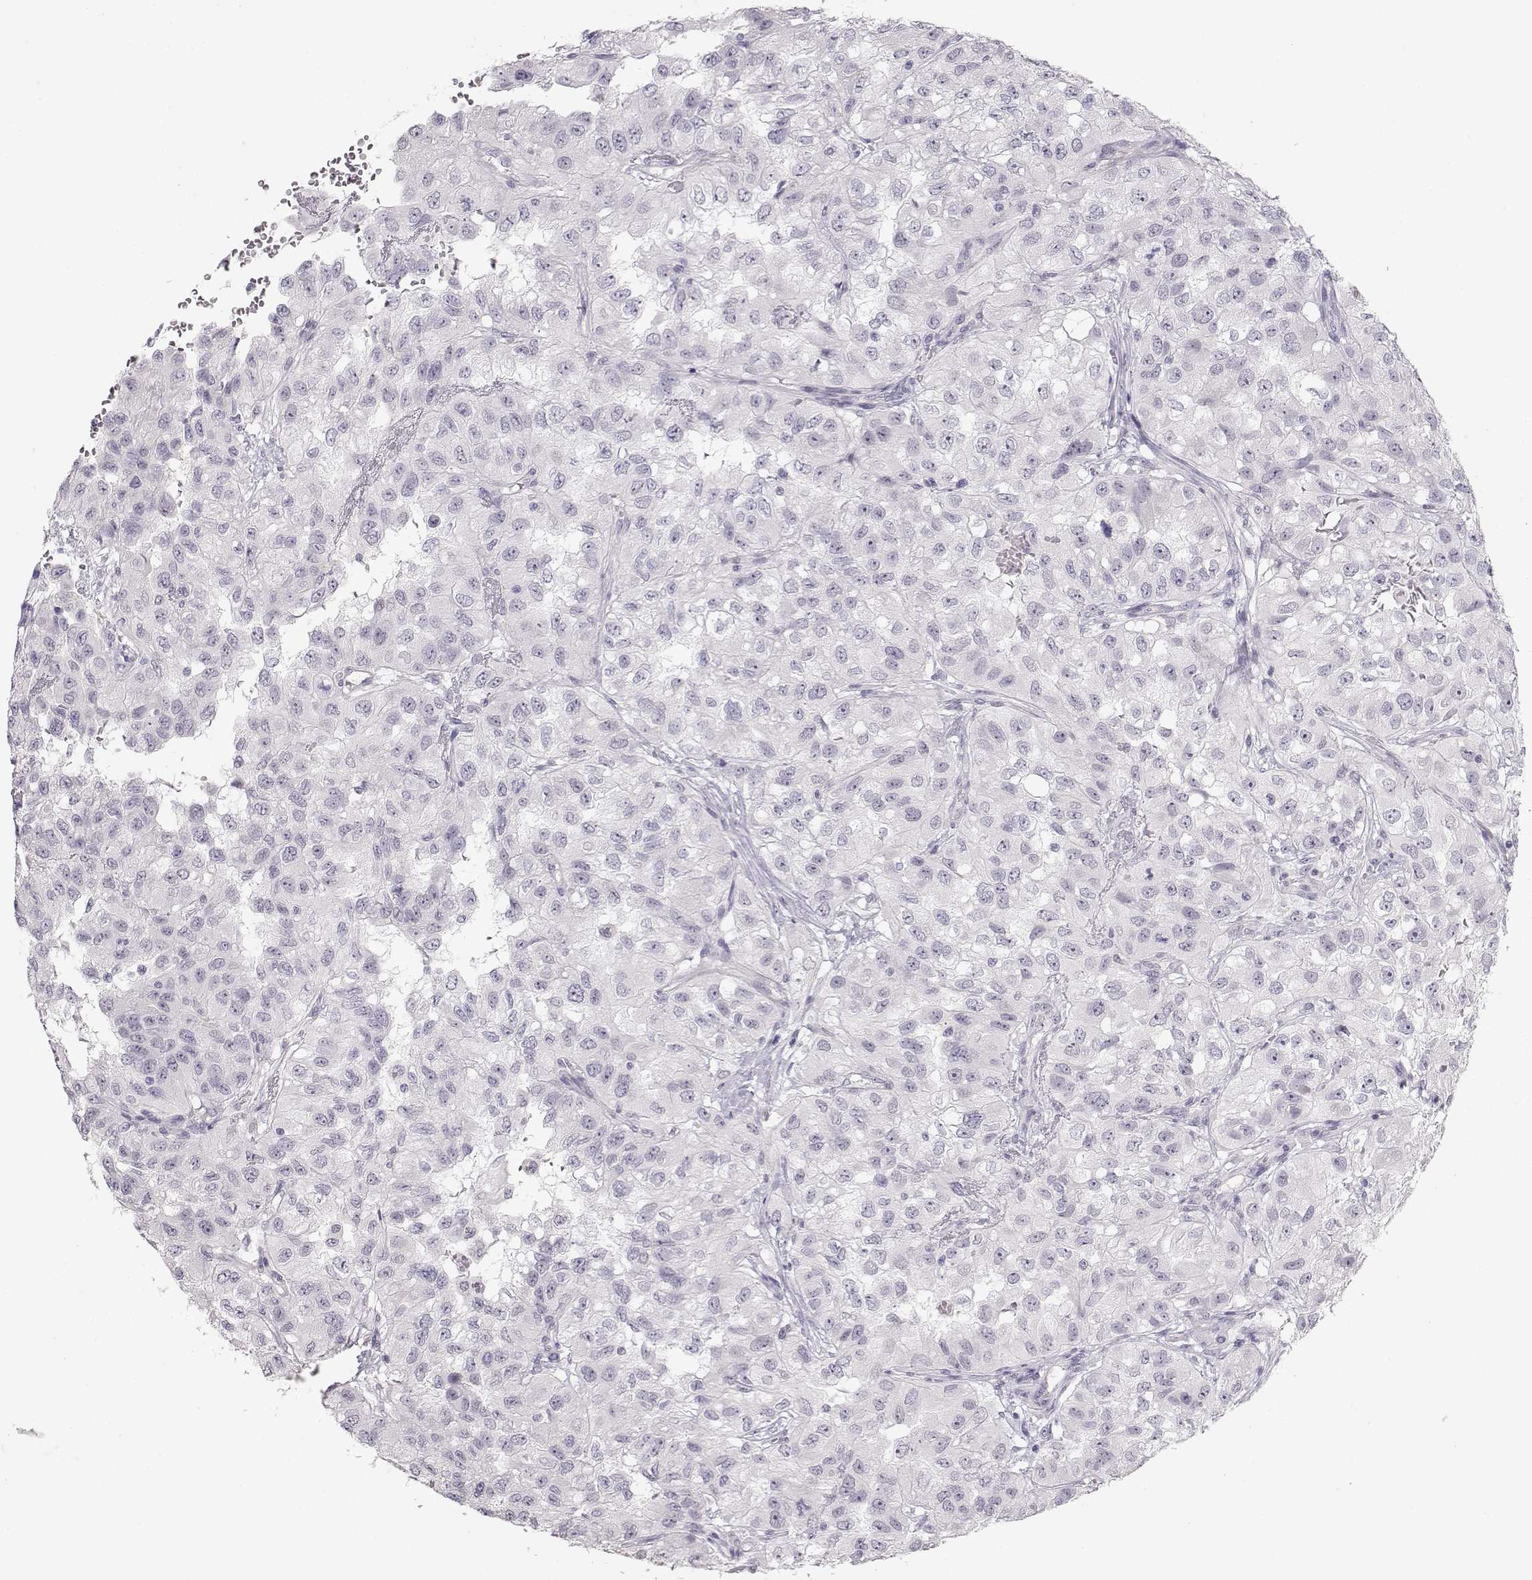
{"staining": {"intensity": "negative", "quantity": "none", "location": "none"}, "tissue": "renal cancer", "cell_type": "Tumor cells", "image_type": "cancer", "snomed": [{"axis": "morphology", "description": "Adenocarcinoma, NOS"}, {"axis": "topography", "description": "Kidney"}], "caption": "Histopathology image shows no protein positivity in tumor cells of adenocarcinoma (renal) tissue.", "gene": "IMPG1", "patient": {"sex": "male", "age": 64}}